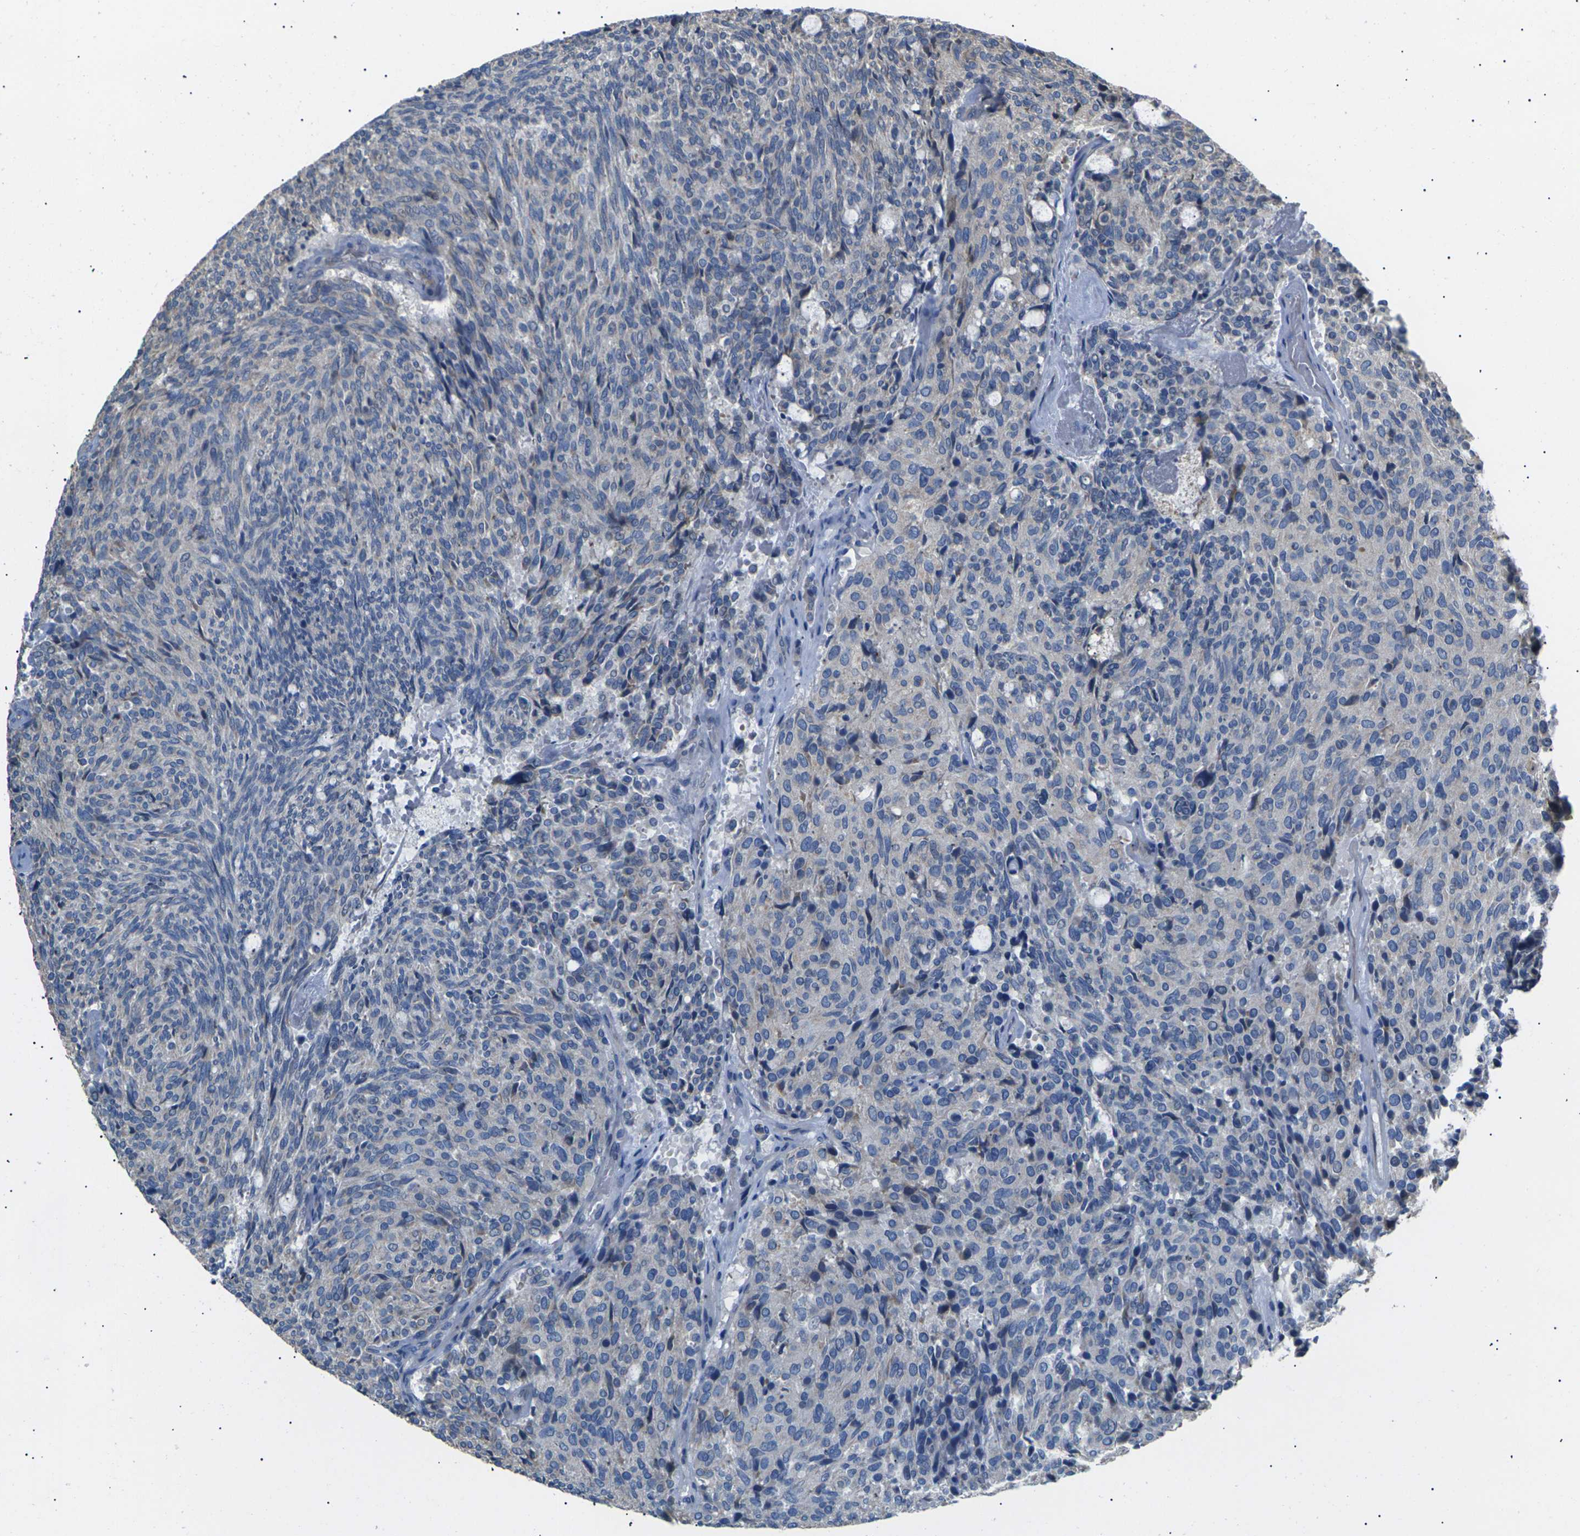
{"staining": {"intensity": "negative", "quantity": "none", "location": "none"}, "tissue": "carcinoid", "cell_type": "Tumor cells", "image_type": "cancer", "snomed": [{"axis": "morphology", "description": "Carcinoid, malignant, NOS"}, {"axis": "topography", "description": "Pancreas"}], "caption": "Carcinoid (malignant) stained for a protein using IHC demonstrates no expression tumor cells.", "gene": "KLHDC8B", "patient": {"sex": "female", "age": 54}}